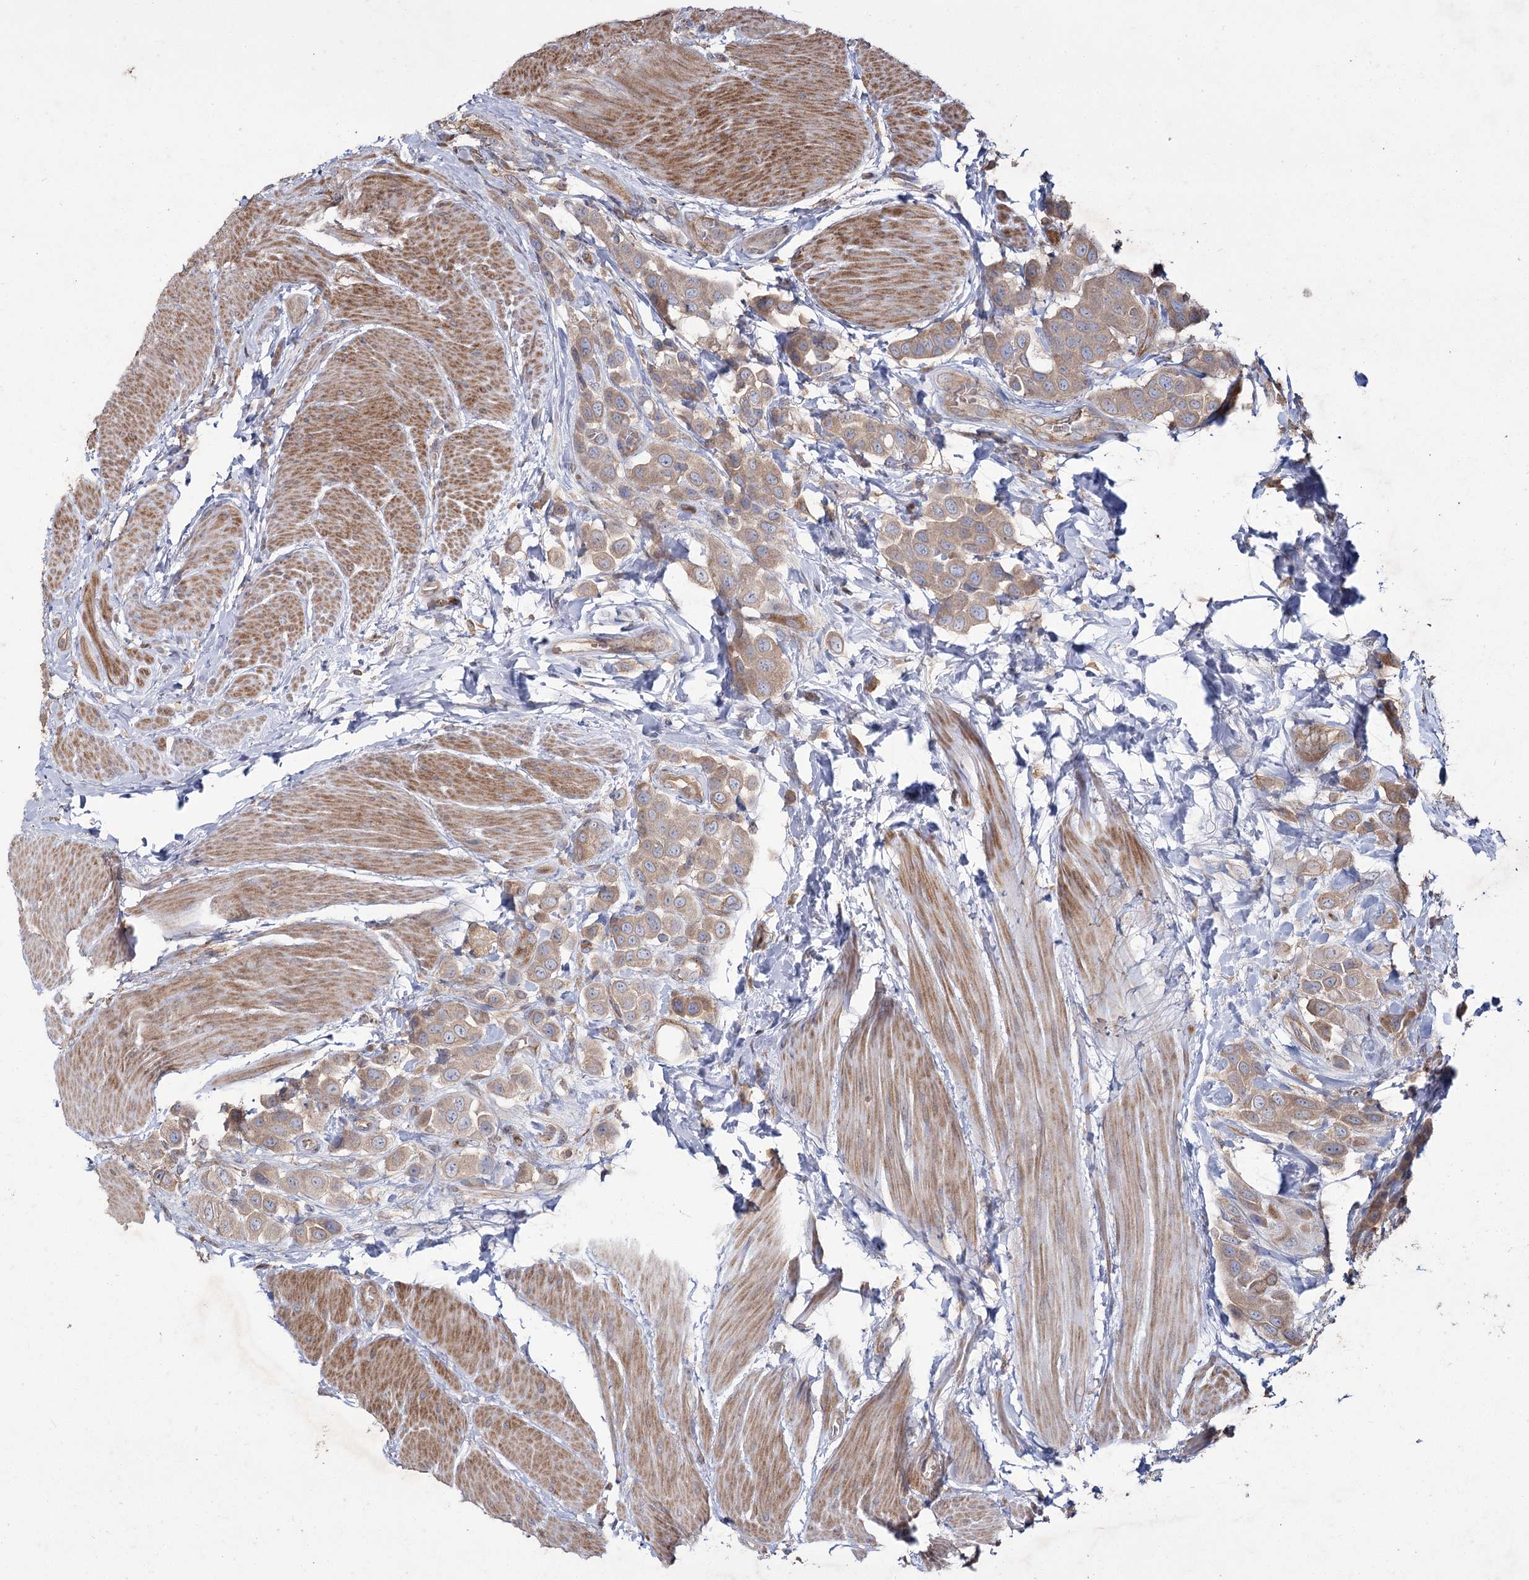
{"staining": {"intensity": "moderate", "quantity": "25%-75%", "location": "cytoplasmic/membranous"}, "tissue": "urothelial cancer", "cell_type": "Tumor cells", "image_type": "cancer", "snomed": [{"axis": "morphology", "description": "Urothelial carcinoma, High grade"}, {"axis": "topography", "description": "Urinary bladder"}], "caption": "Human high-grade urothelial carcinoma stained with a brown dye shows moderate cytoplasmic/membranous positive staining in about 25%-75% of tumor cells.", "gene": "SH3TC1", "patient": {"sex": "male", "age": 50}}